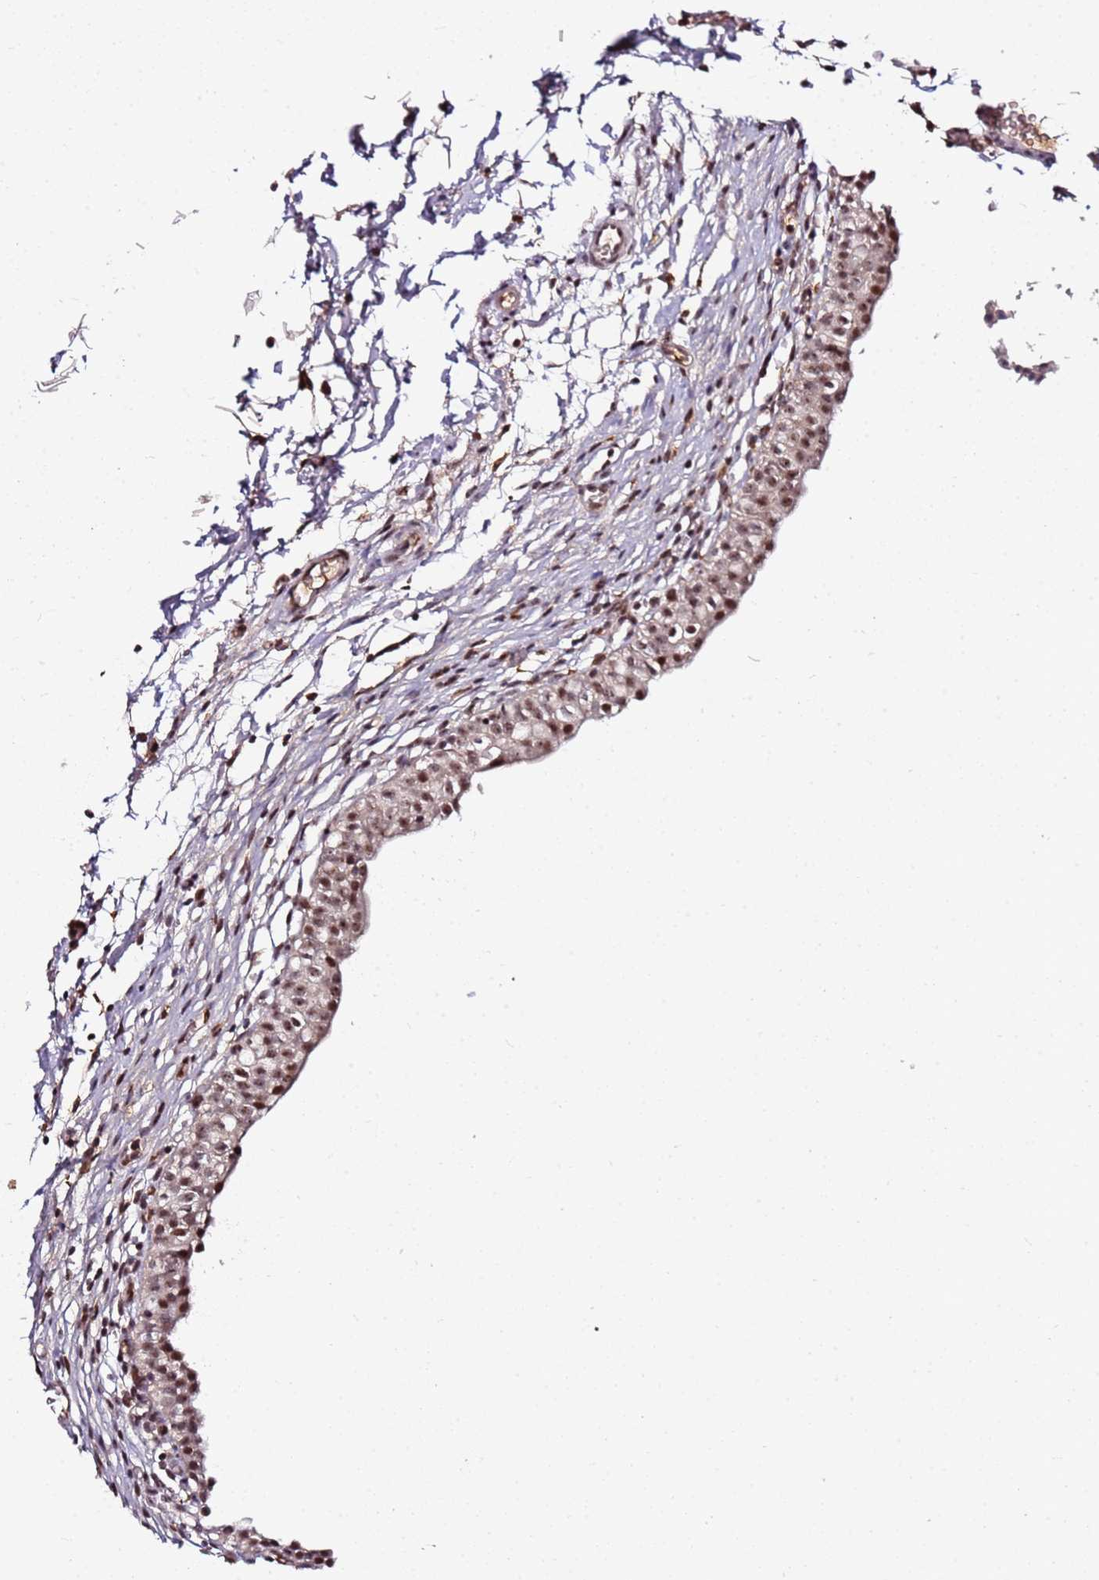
{"staining": {"intensity": "moderate", "quantity": ">75%", "location": "nuclear"}, "tissue": "urinary bladder", "cell_type": "Urothelial cells", "image_type": "normal", "snomed": [{"axis": "morphology", "description": "Normal tissue, NOS"}, {"axis": "topography", "description": "Urinary bladder"}, {"axis": "topography", "description": "Peripheral nerve tissue"}], "caption": "Moderate nuclear positivity for a protein is seen in about >75% of urothelial cells of benign urinary bladder using immunohistochemistry (IHC).", "gene": "FCF1", "patient": {"sex": "male", "age": 55}}